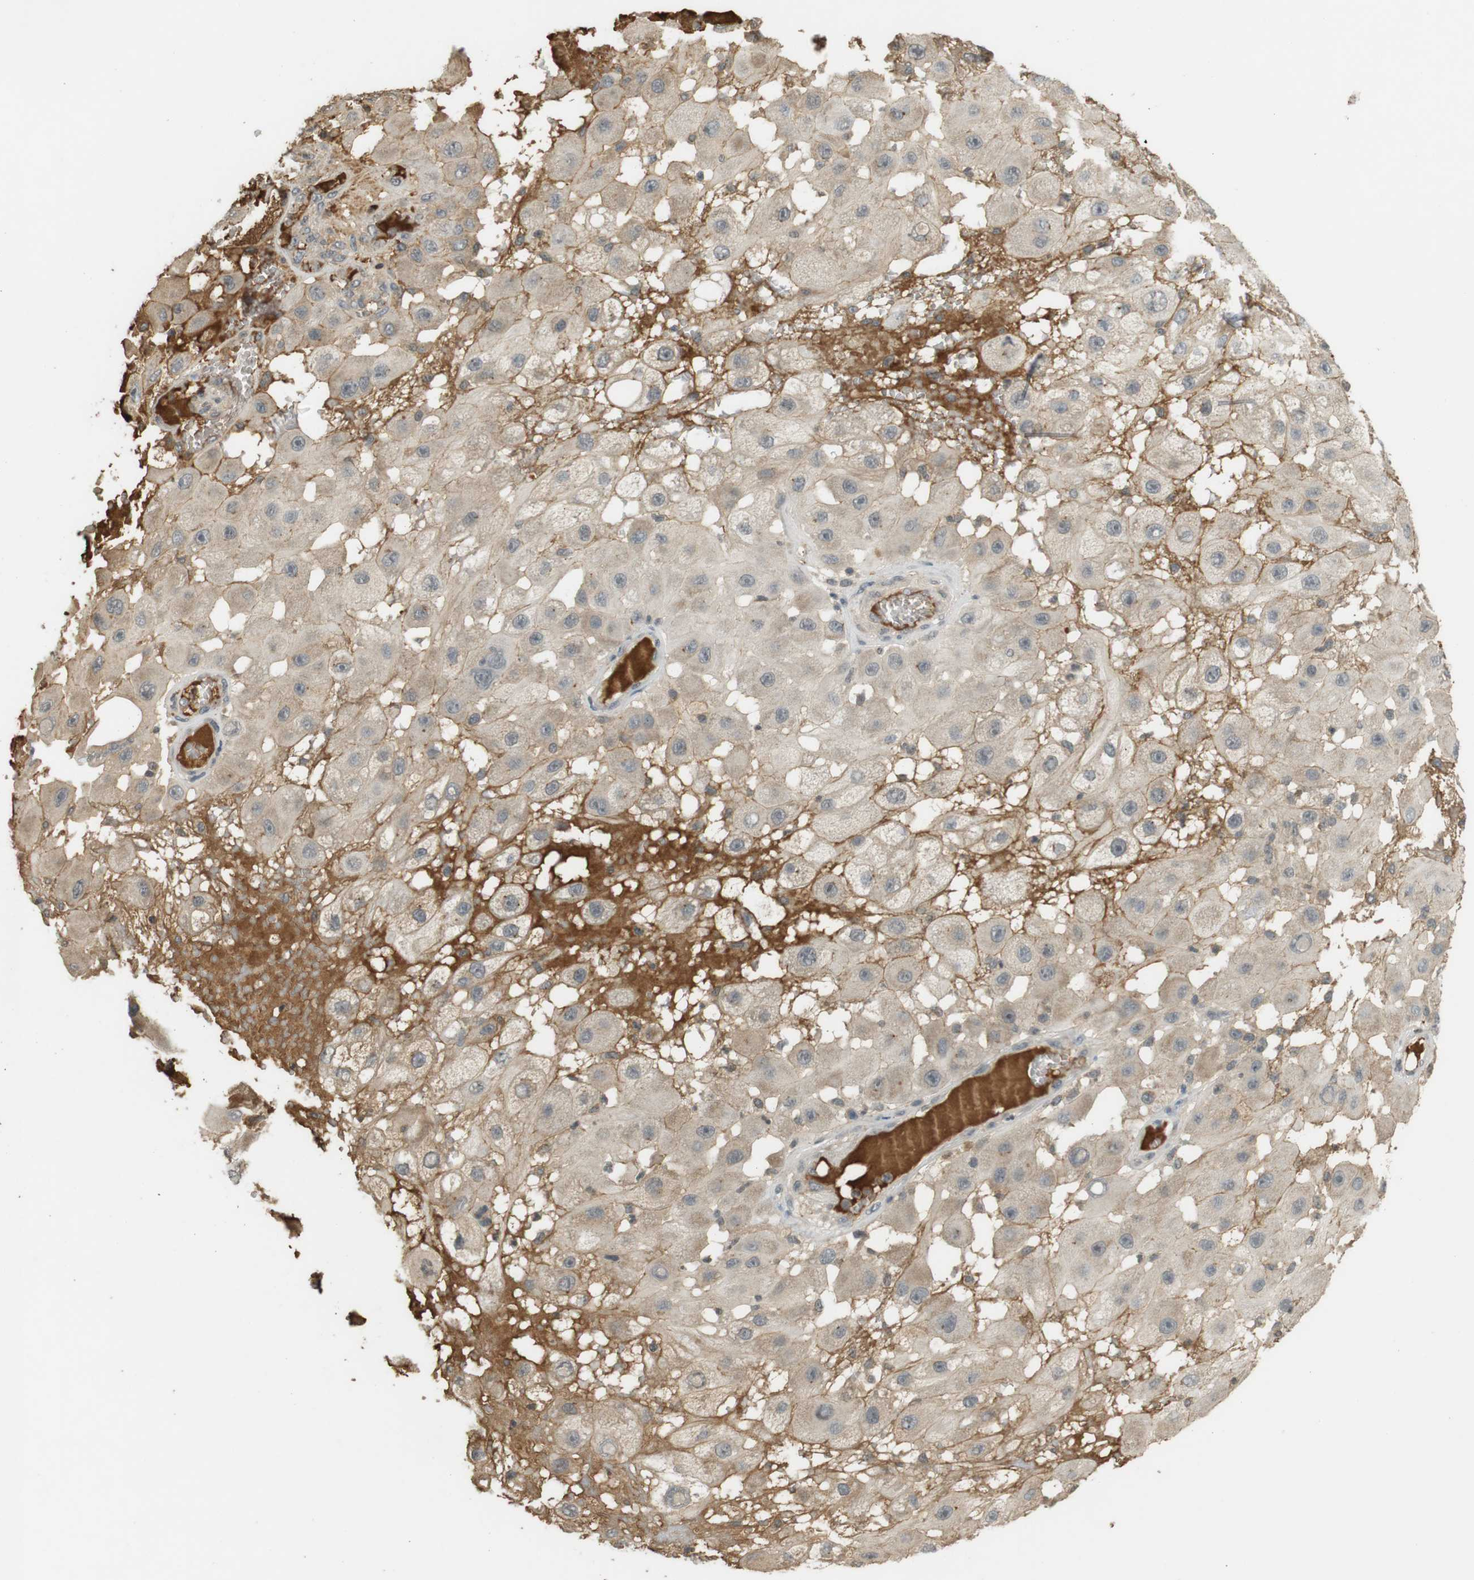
{"staining": {"intensity": "moderate", "quantity": "<25%", "location": "cytoplasmic/membranous"}, "tissue": "melanoma", "cell_type": "Tumor cells", "image_type": "cancer", "snomed": [{"axis": "morphology", "description": "Malignant melanoma, NOS"}, {"axis": "topography", "description": "Skin"}], "caption": "Tumor cells show low levels of moderate cytoplasmic/membranous positivity in about <25% of cells in human melanoma.", "gene": "SRR", "patient": {"sex": "female", "age": 81}}